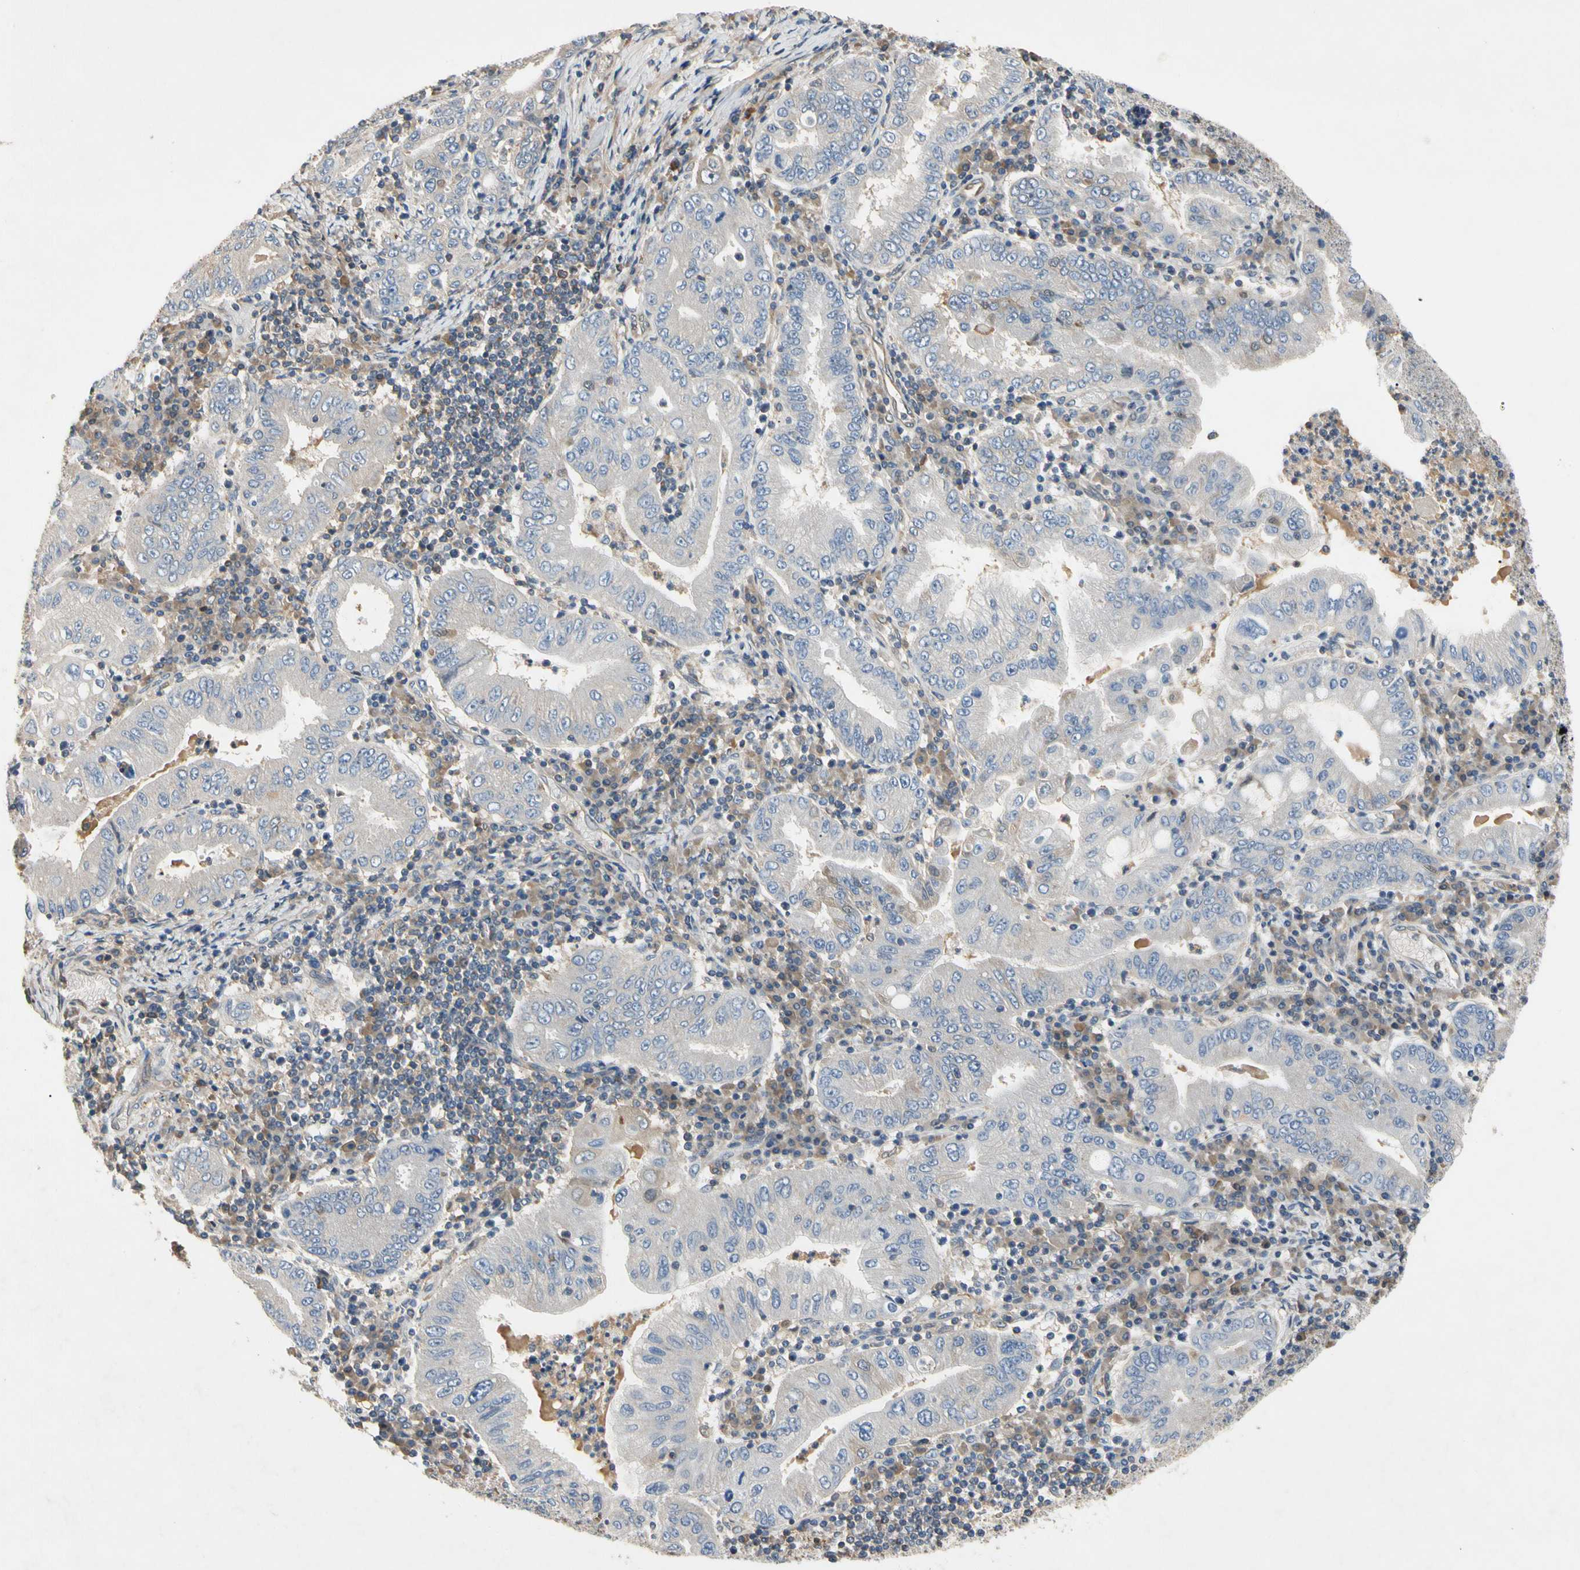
{"staining": {"intensity": "negative", "quantity": "none", "location": "none"}, "tissue": "stomach cancer", "cell_type": "Tumor cells", "image_type": "cancer", "snomed": [{"axis": "morphology", "description": "Normal tissue, NOS"}, {"axis": "morphology", "description": "Adenocarcinoma, NOS"}, {"axis": "topography", "description": "Esophagus"}, {"axis": "topography", "description": "Stomach, upper"}, {"axis": "topography", "description": "Peripheral nerve tissue"}], "caption": "Stomach cancer was stained to show a protein in brown. There is no significant expression in tumor cells.", "gene": "CRTAC1", "patient": {"sex": "male", "age": 62}}